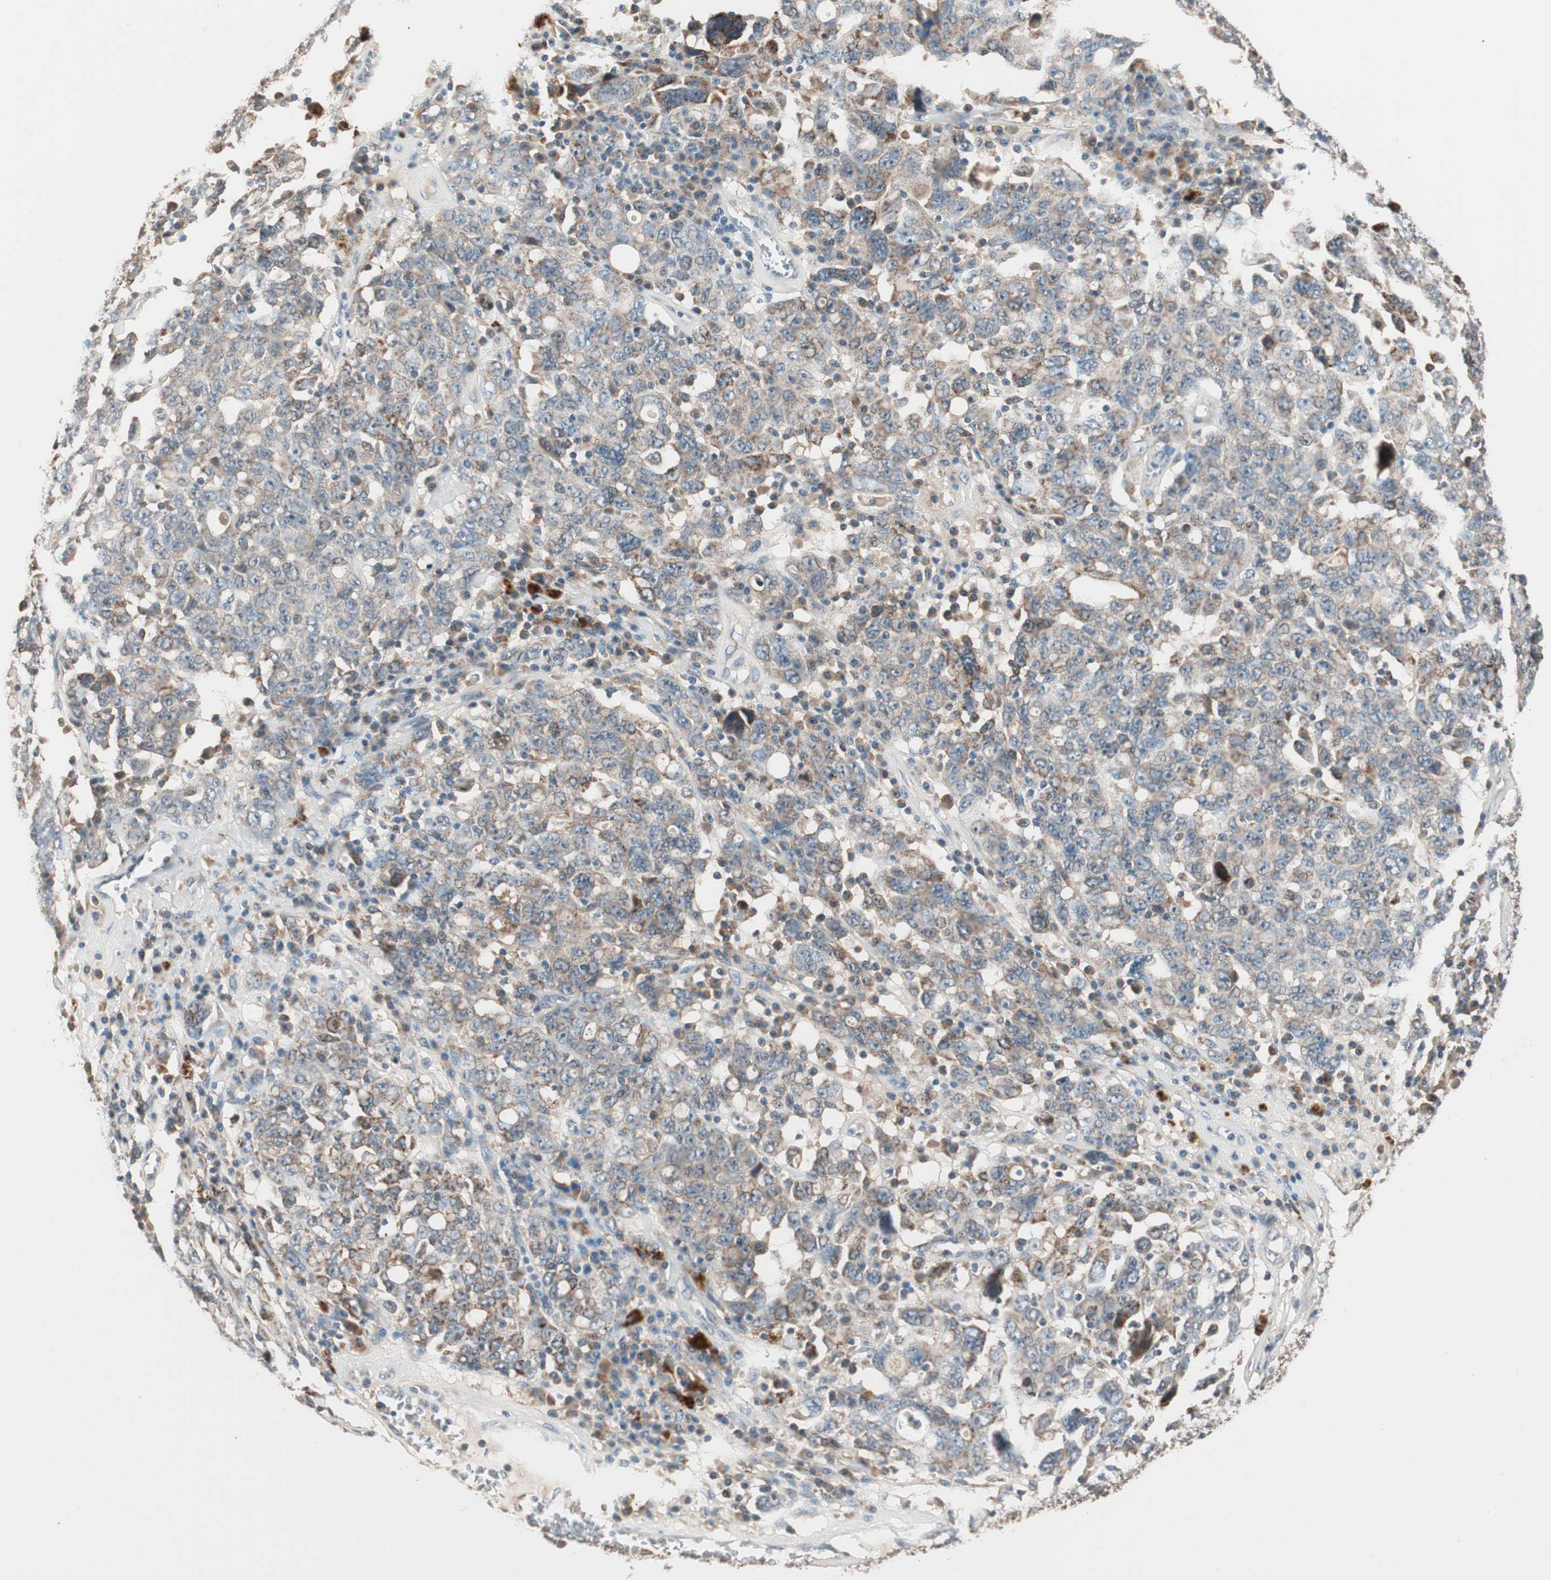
{"staining": {"intensity": "weak", "quantity": ">75%", "location": "cytoplasmic/membranous"}, "tissue": "ovarian cancer", "cell_type": "Tumor cells", "image_type": "cancer", "snomed": [{"axis": "morphology", "description": "Carcinoma, endometroid"}, {"axis": "topography", "description": "Ovary"}], "caption": "Immunohistochemical staining of ovarian cancer (endometroid carcinoma) demonstrates low levels of weak cytoplasmic/membranous staining in approximately >75% of tumor cells.", "gene": "NFRKB", "patient": {"sex": "female", "age": 62}}